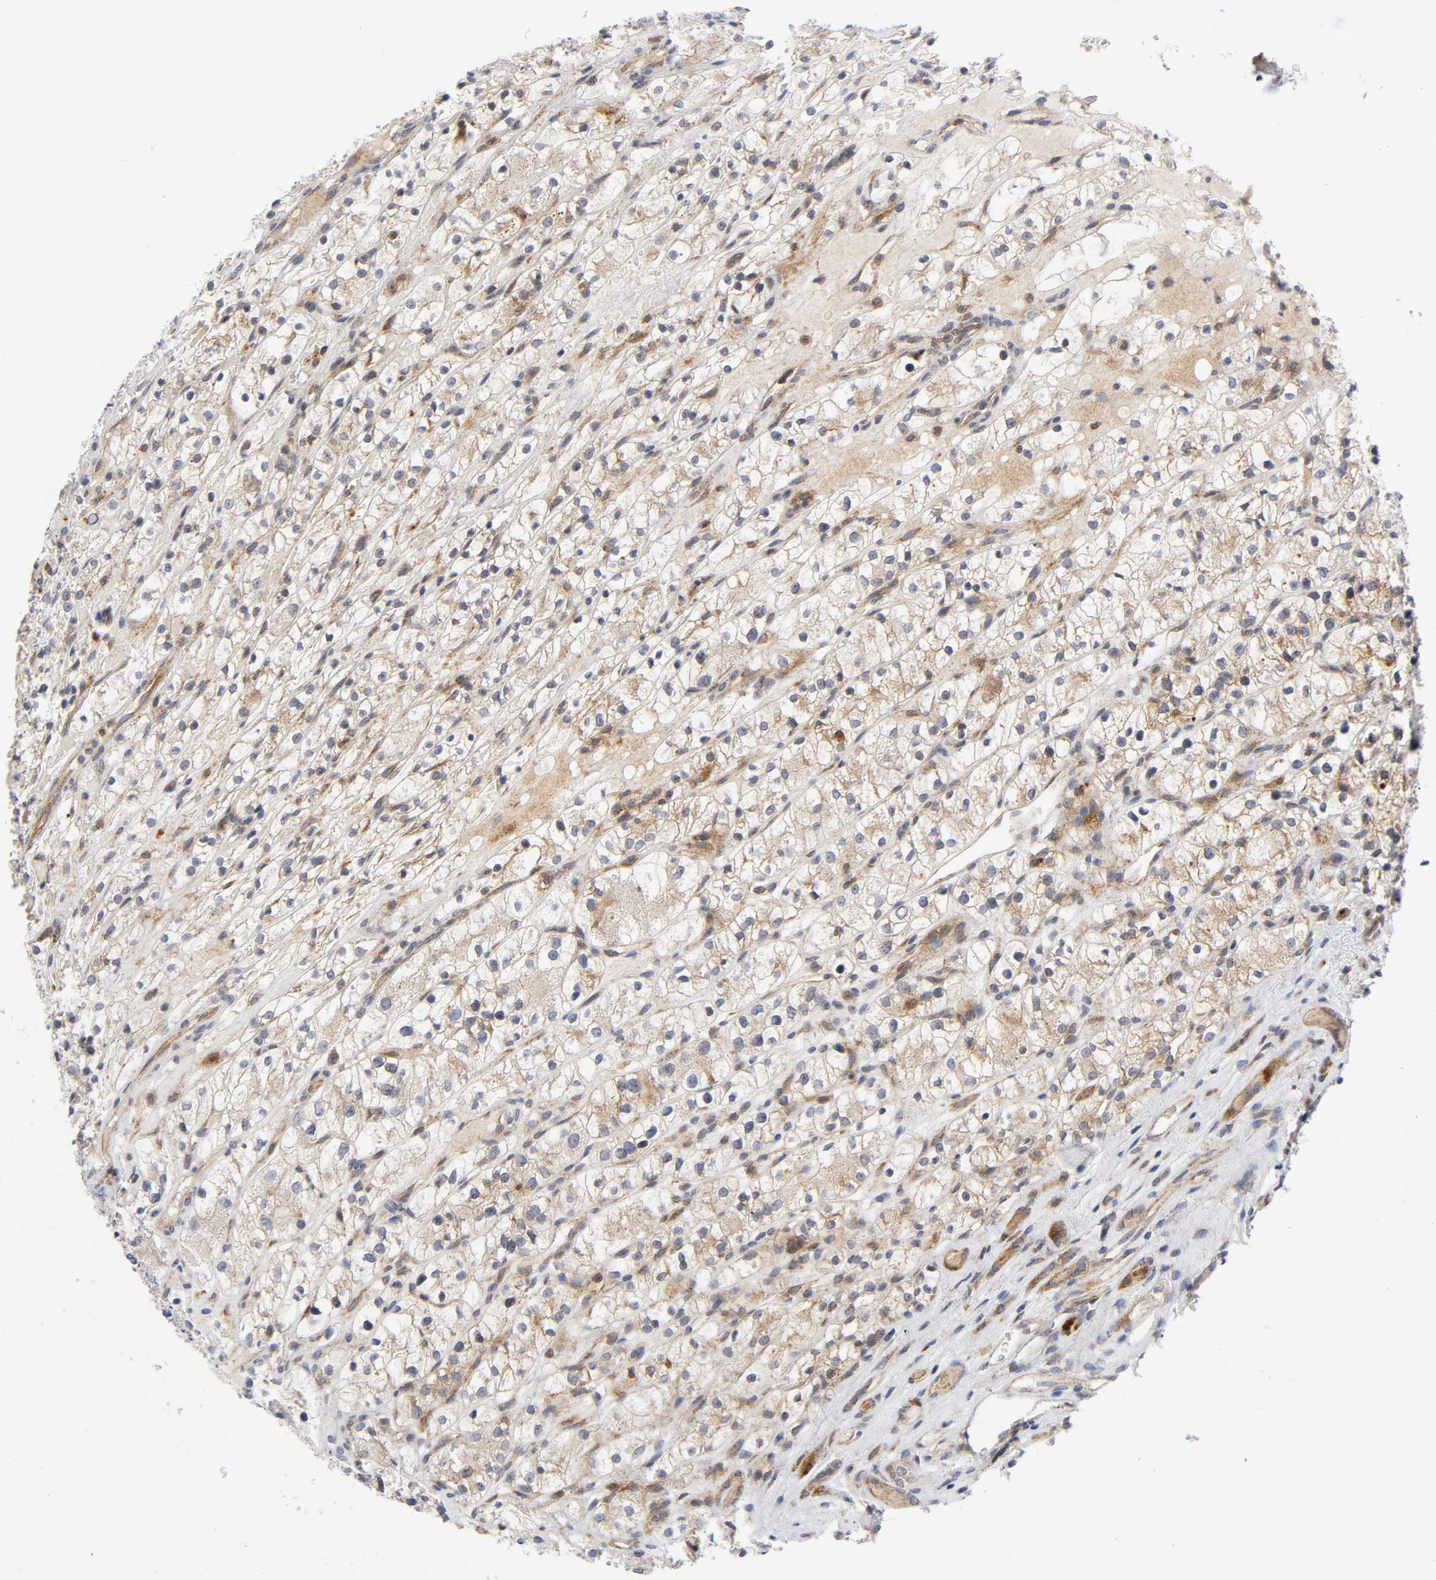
{"staining": {"intensity": "moderate", "quantity": "25%-75%", "location": "cytoplasmic/membranous"}, "tissue": "renal cancer", "cell_type": "Tumor cells", "image_type": "cancer", "snomed": [{"axis": "morphology", "description": "Adenocarcinoma, NOS"}, {"axis": "topography", "description": "Kidney"}], "caption": "Human renal cancer (adenocarcinoma) stained with a protein marker displays moderate staining in tumor cells.", "gene": "EIF5", "patient": {"sex": "female", "age": 60}}